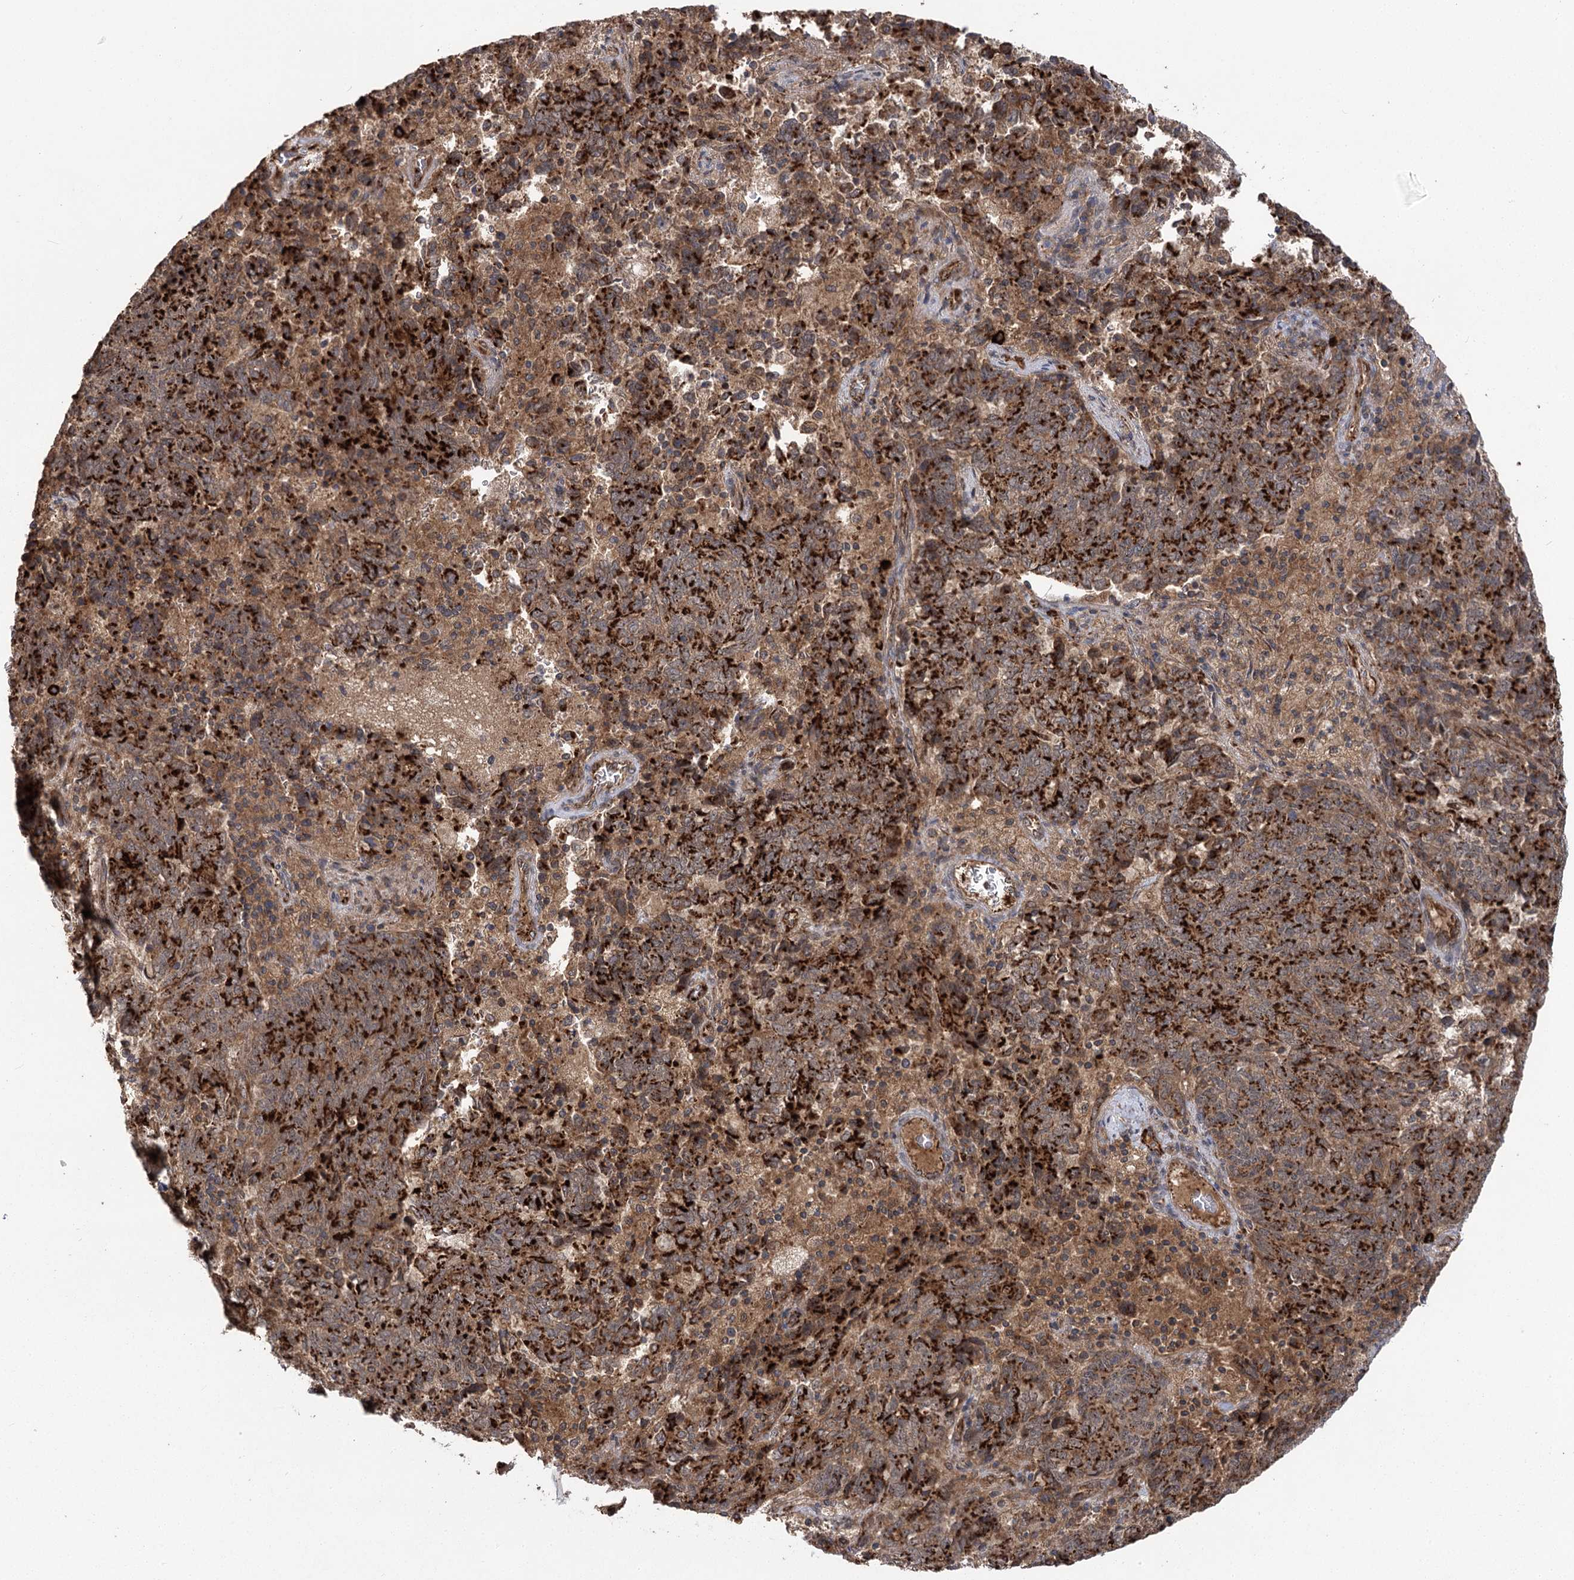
{"staining": {"intensity": "strong", "quantity": ">75%", "location": "cytoplasmic/membranous"}, "tissue": "endometrial cancer", "cell_type": "Tumor cells", "image_type": "cancer", "snomed": [{"axis": "morphology", "description": "Adenocarcinoma, NOS"}, {"axis": "topography", "description": "Endometrium"}], "caption": "This photomicrograph shows endometrial cancer stained with immunohistochemistry to label a protein in brown. The cytoplasmic/membranous of tumor cells show strong positivity for the protein. Nuclei are counter-stained blue.", "gene": "CARD19", "patient": {"sex": "female", "age": 80}}